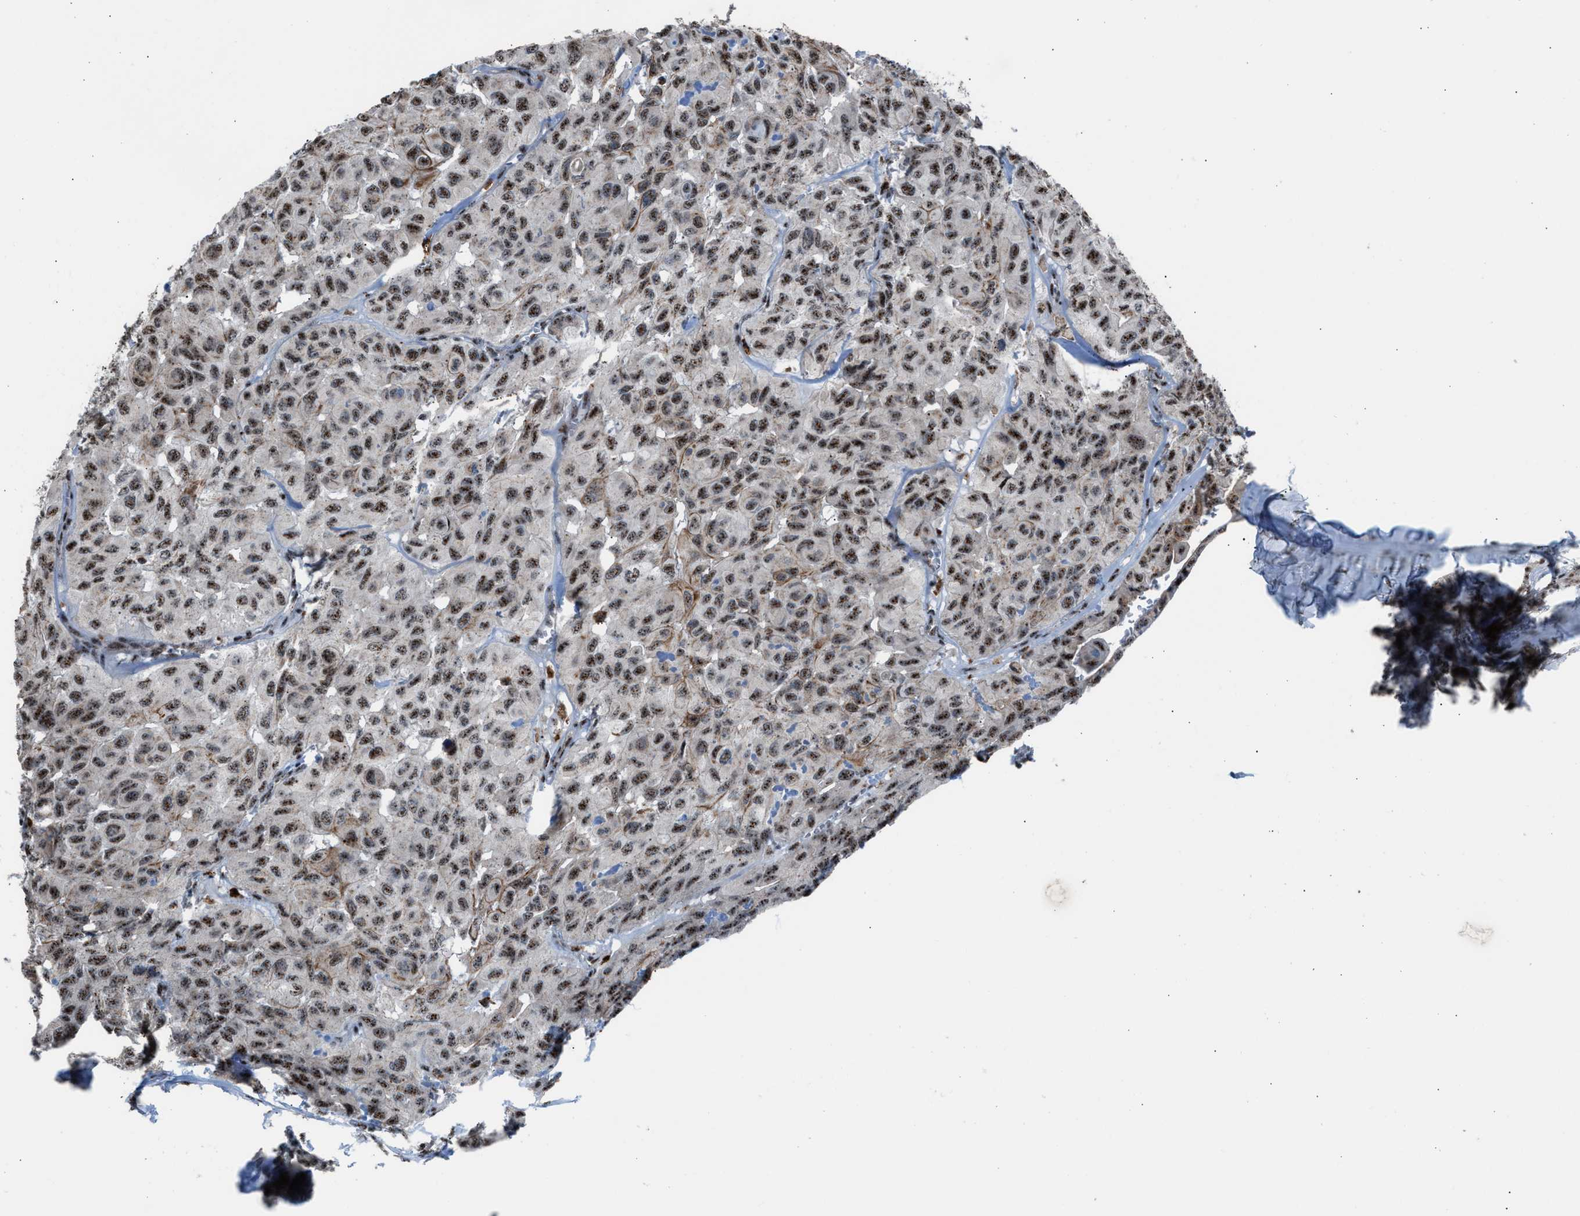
{"staining": {"intensity": "moderate", "quantity": ">75%", "location": "nuclear"}, "tissue": "head and neck cancer", "cell_type": "Tumor cells", "image_type": "cancer", "snomed": [{"axis": "morphology", "description": "Adenocarcinoma, NOS"}, {"axis": "topography", "description": "Salivary gland, NOS"}, {"axis": "topography", "description": "Head-Neck"}], "caption": "Head and neck cancer (adenocarcinoma) was stained to show a protein in brown. There is medium levels of moderate nuclear staining in approximately >75% of tumor cells.", "gene": "CENPP", "patient": {"sex": "female", "age": 76}}